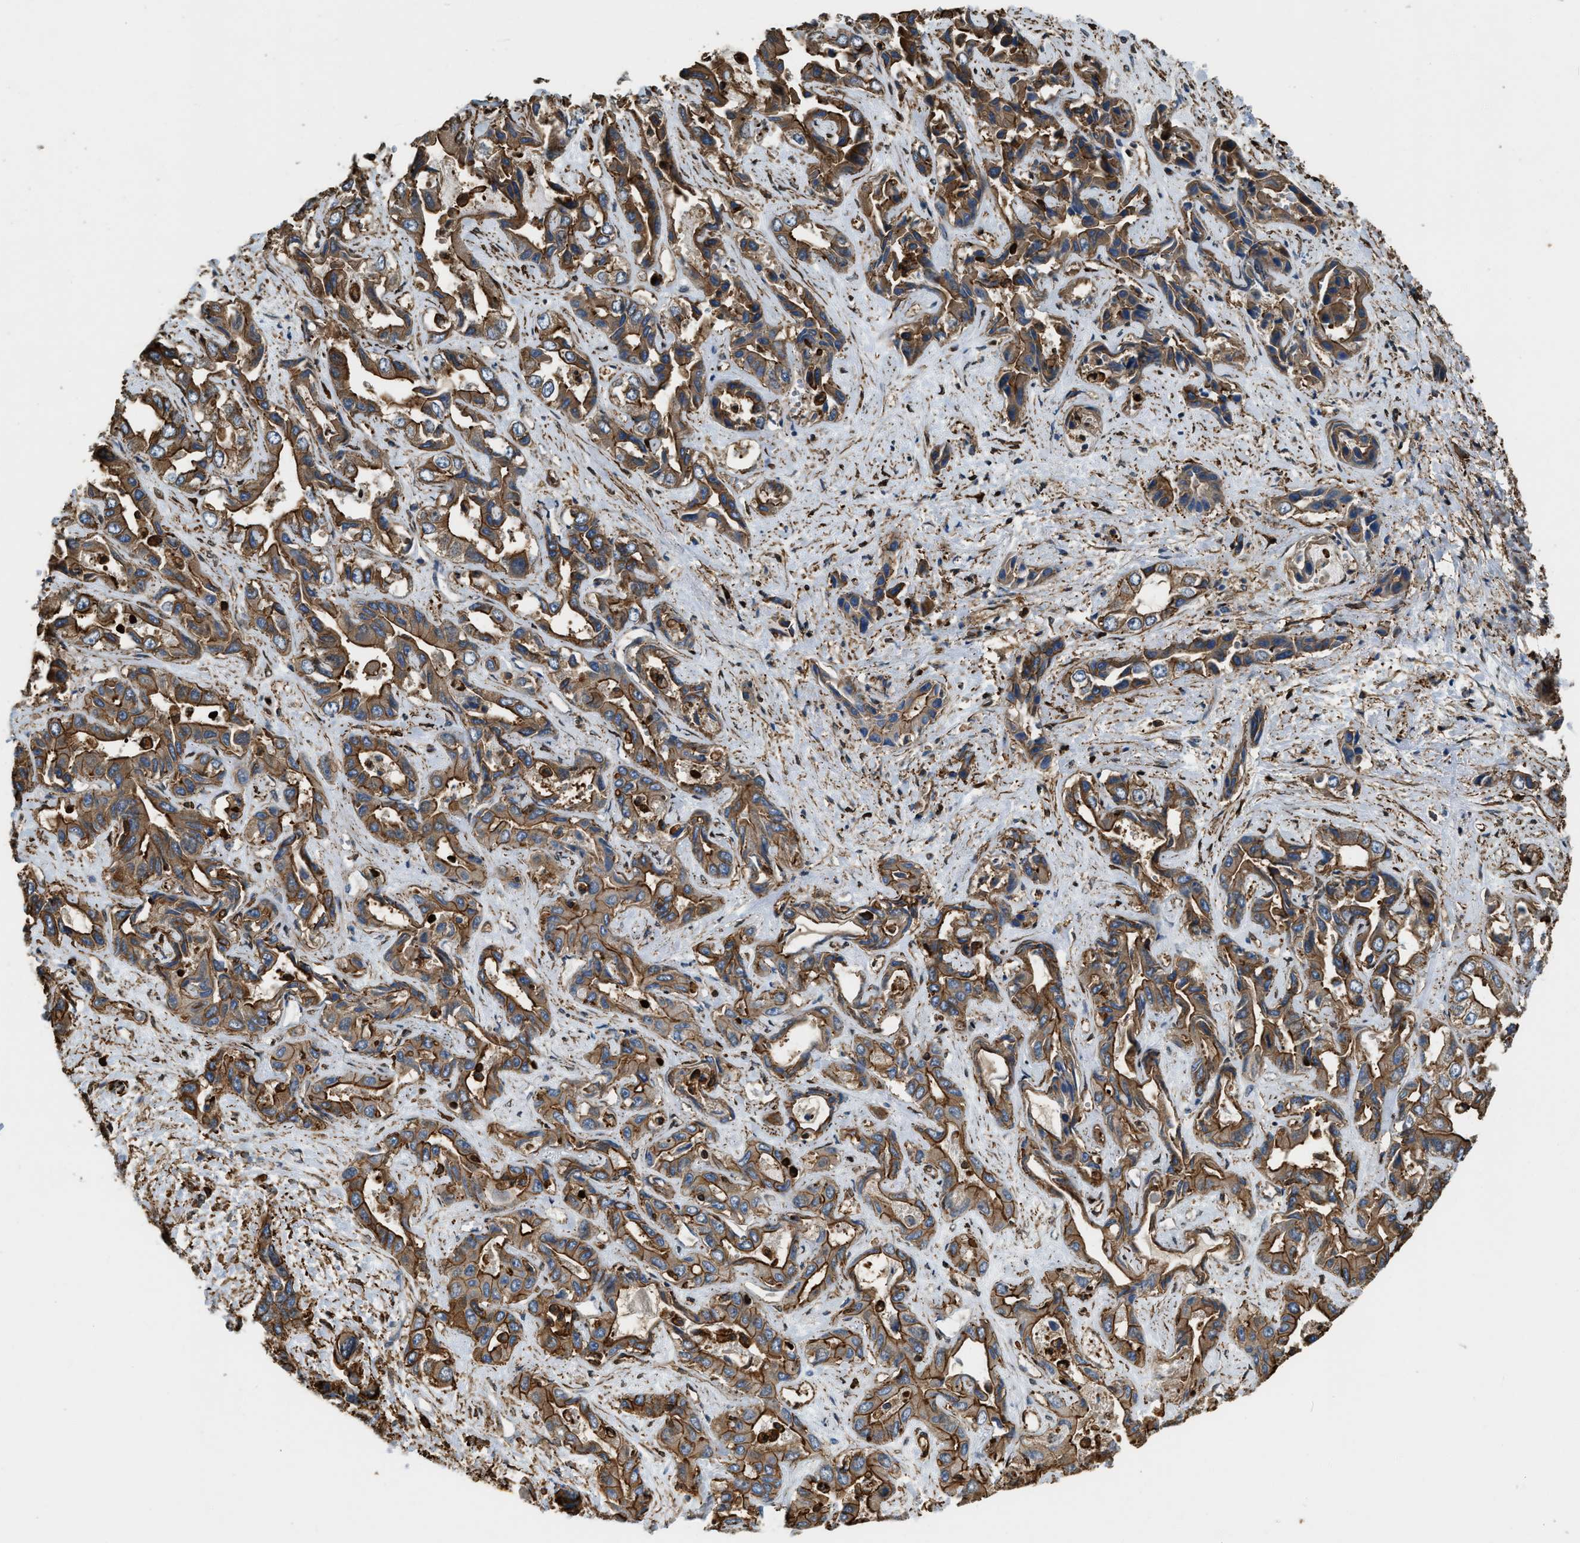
{"staining": {"intensity": "moderate", "quantity": ">75%", "location": "cytoplasmic/membranous"}, "tissue": "liver cancer", "cell_type": "Tumor cells", "image_type": "cancer", "snomed": [{"axis": "morphology", "description": "Cholangiocarcinoma"}, {"axis": "topography", "description": "Liver"}], "caption": "Liver cancer (cholangiocarcinoma) tissue exhibits moderate cytoplasmic/membranous positivity in approximately >75% of tumor cells (DAB IHC with brightfield microscopy, high magnification).", "gene": "YARS1", "patient": {"sex": "female", "age": 52}}